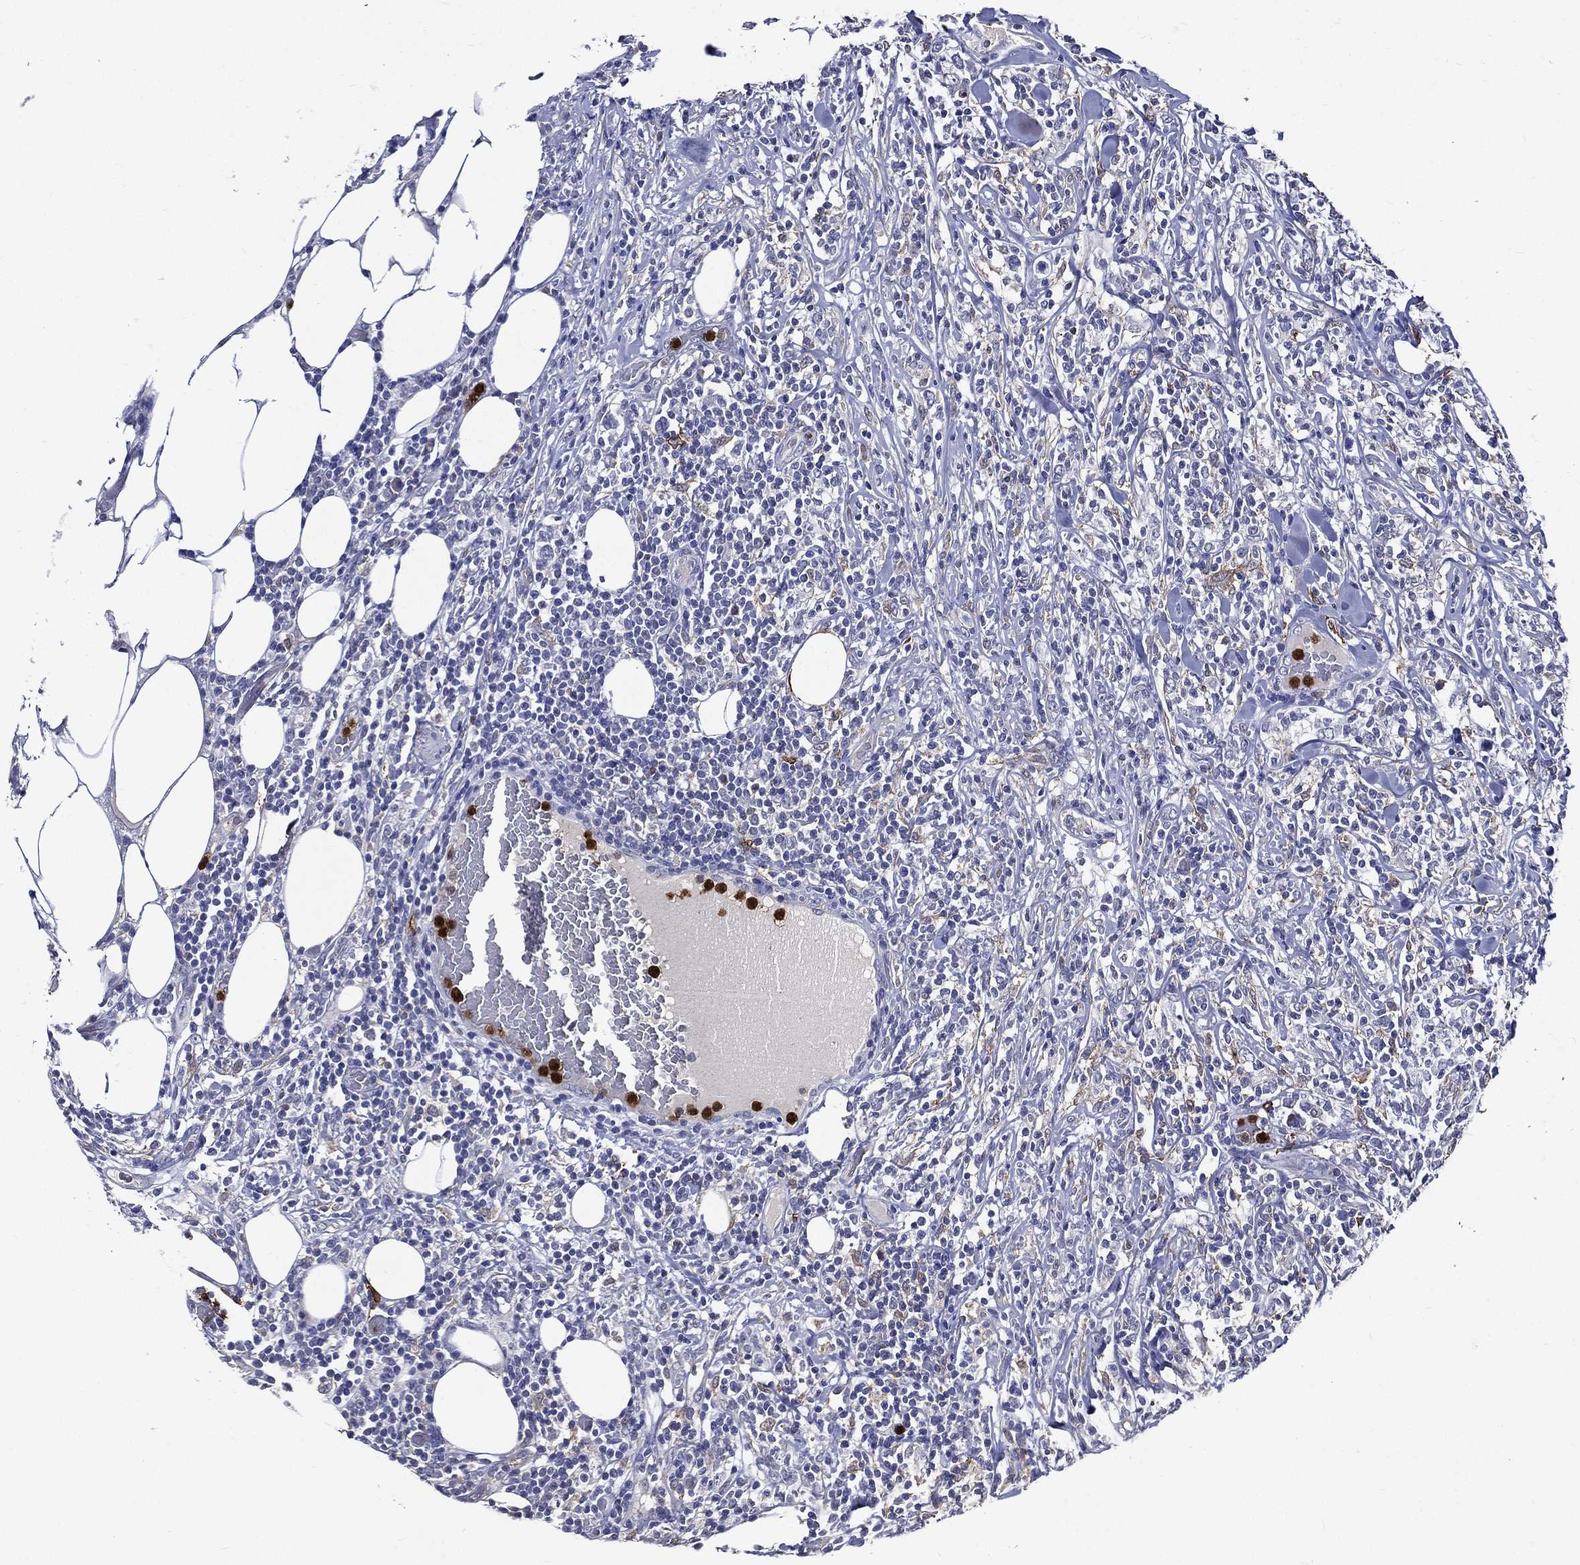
{"staining": {"intensity": "negative", "quantity": "none", "location": "none"}, "tissue": "lymphoma", "cell_type": "Tumor cells", "image_type": "cancer", "snomed": [{"axis": "morphology", "description": "Malignant lymphoma, non-Hodgkin's type, High grade"}, {"axis": "topography", "description": "Lymph node"}], "caption": "The micrograph shows no significant staining in tumor cells of malignant lymphoma, non-Hodgkin's type (high-grade). The staining is performed using DAB (3,3'-diaminobenzidine) brown chromogen with nuclei counter-stained in using hematoxylin.", "gene": "GPR171", "patient": {"sex": "female", "age": 84}}